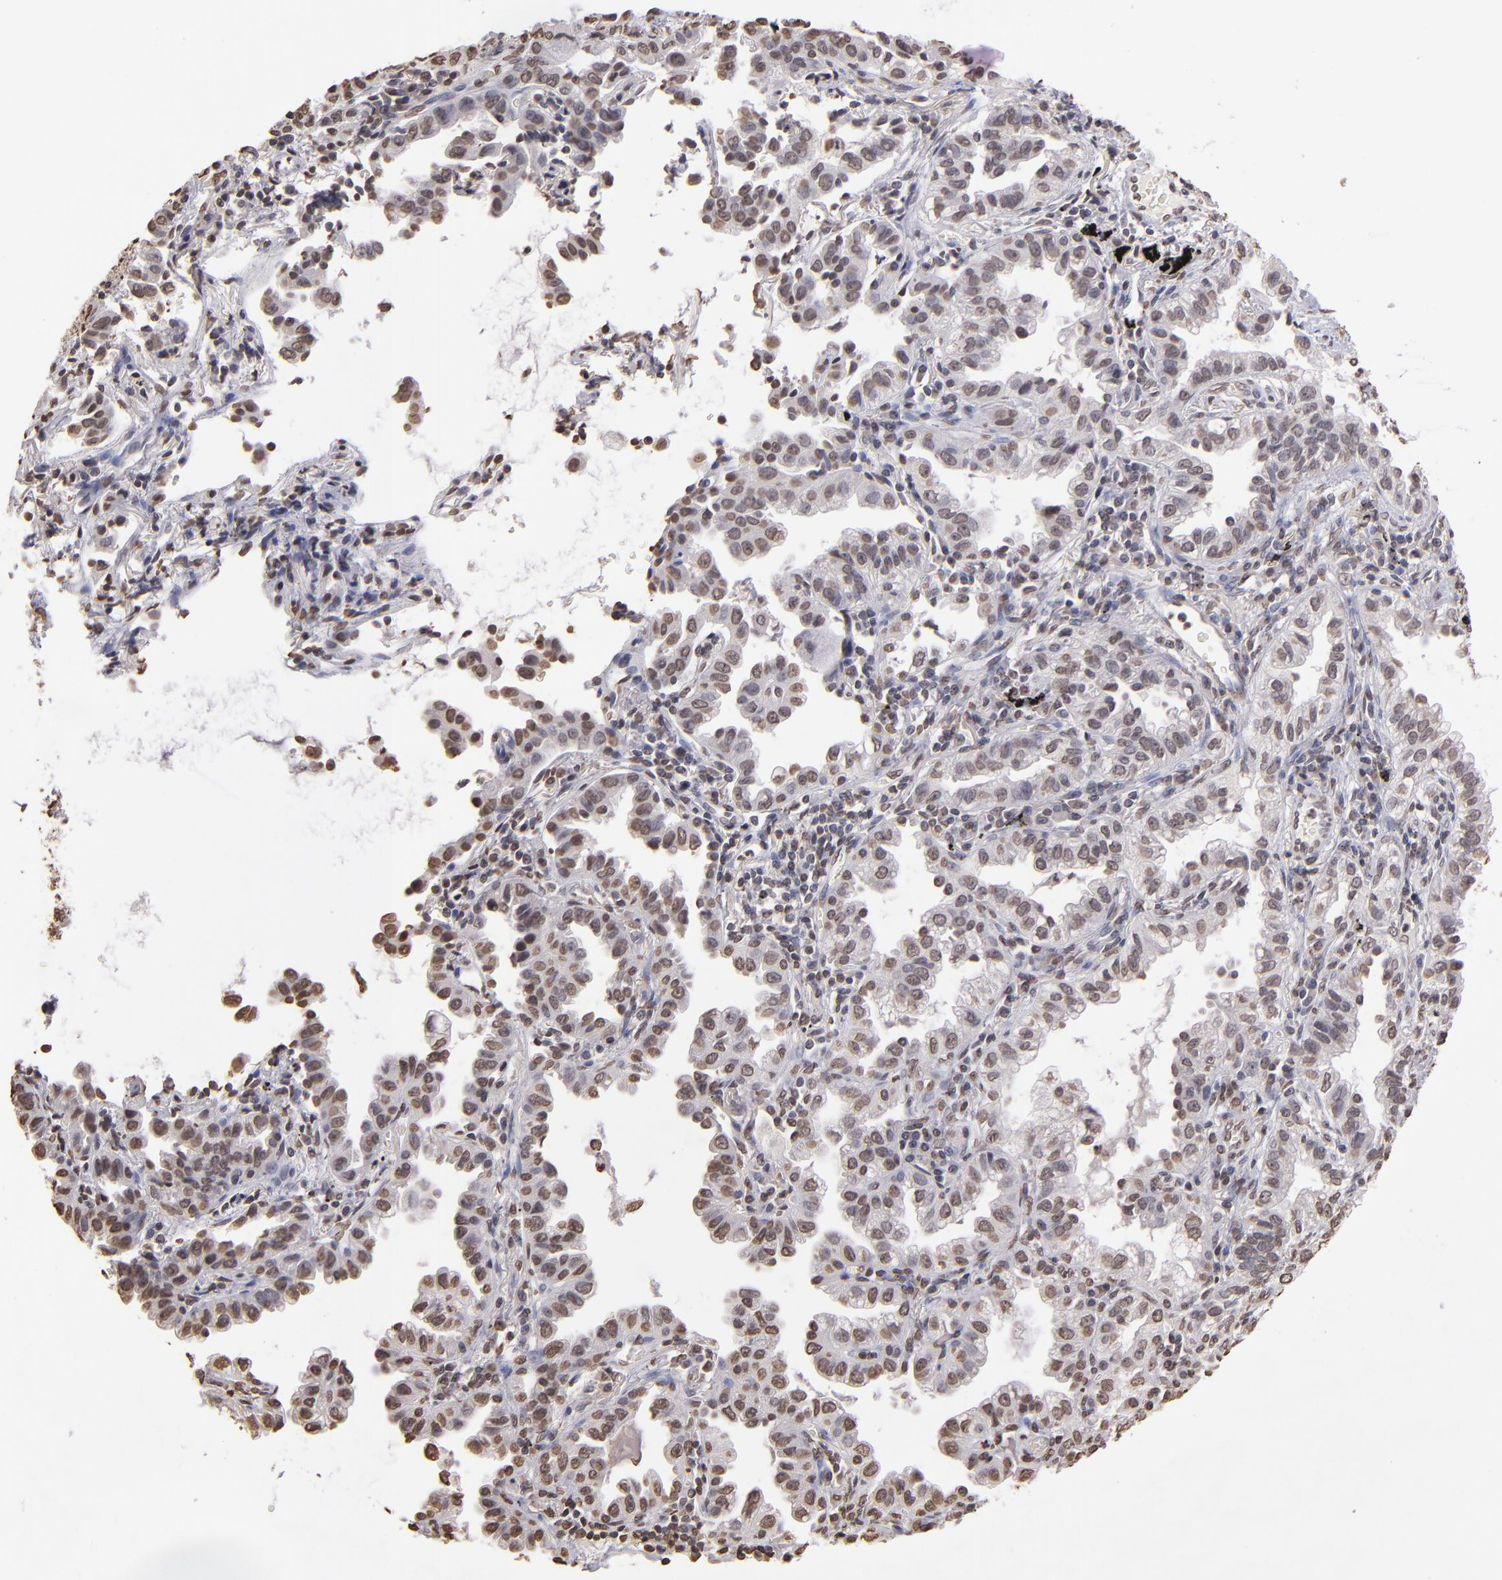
{"staining": {"intensity": "weak", "quantity": "<25%", "location": "nuclear"}, "tissue": "lung cancer", "cell_type": "Tumor cells", "image_type": "cancer", "snomed": [{"axis": "morphology", "description": "Adenocarcinoma, NOS"}, {"axis": "topography", "description": "Lung"}], "caption": "Tumor cells show no significant protein staining in lung cancer (adenocarcinoma).", "gene": "LBX1", "patient": {"sex": "female", "age": 50}}